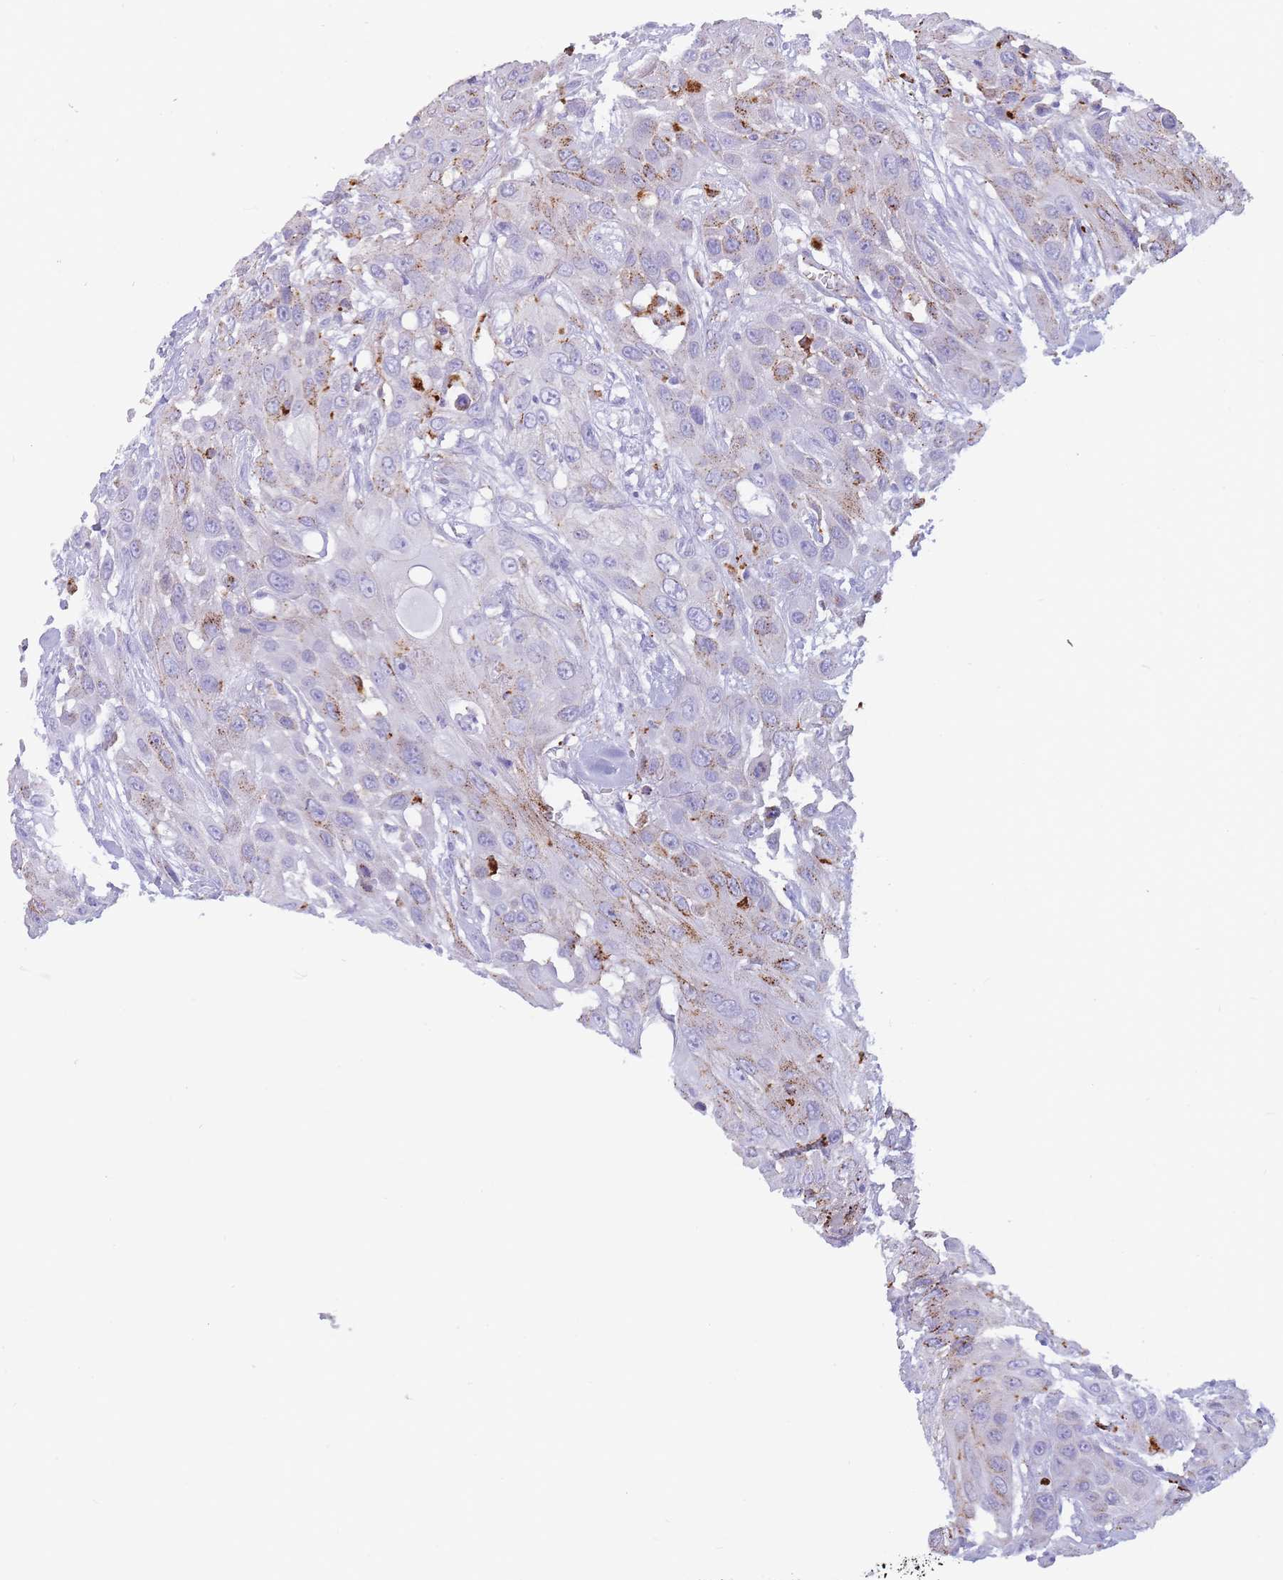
{"staining": {"intensity": "strong", "quantity": "<25%", "location": "cytoplasmic/membranous"}, "tissue": "head and neck cancer", "cell_type": "Tumor cells", "image_type": "cancer", "snomed": [{"axis": "morphology", "description": "Squamous cell carcinoma, NOS"}, {"axis": "topography", "description": "Head-Neck"}], "caption": "The micrograph reveals a brown stain indicating the presence of a protein in the cytoplasmic/membranous of tumor cells in squamous cell carcinoma (head and neck).", "gene": "GAA", "patient": {"sex": "male", "age": 81}}